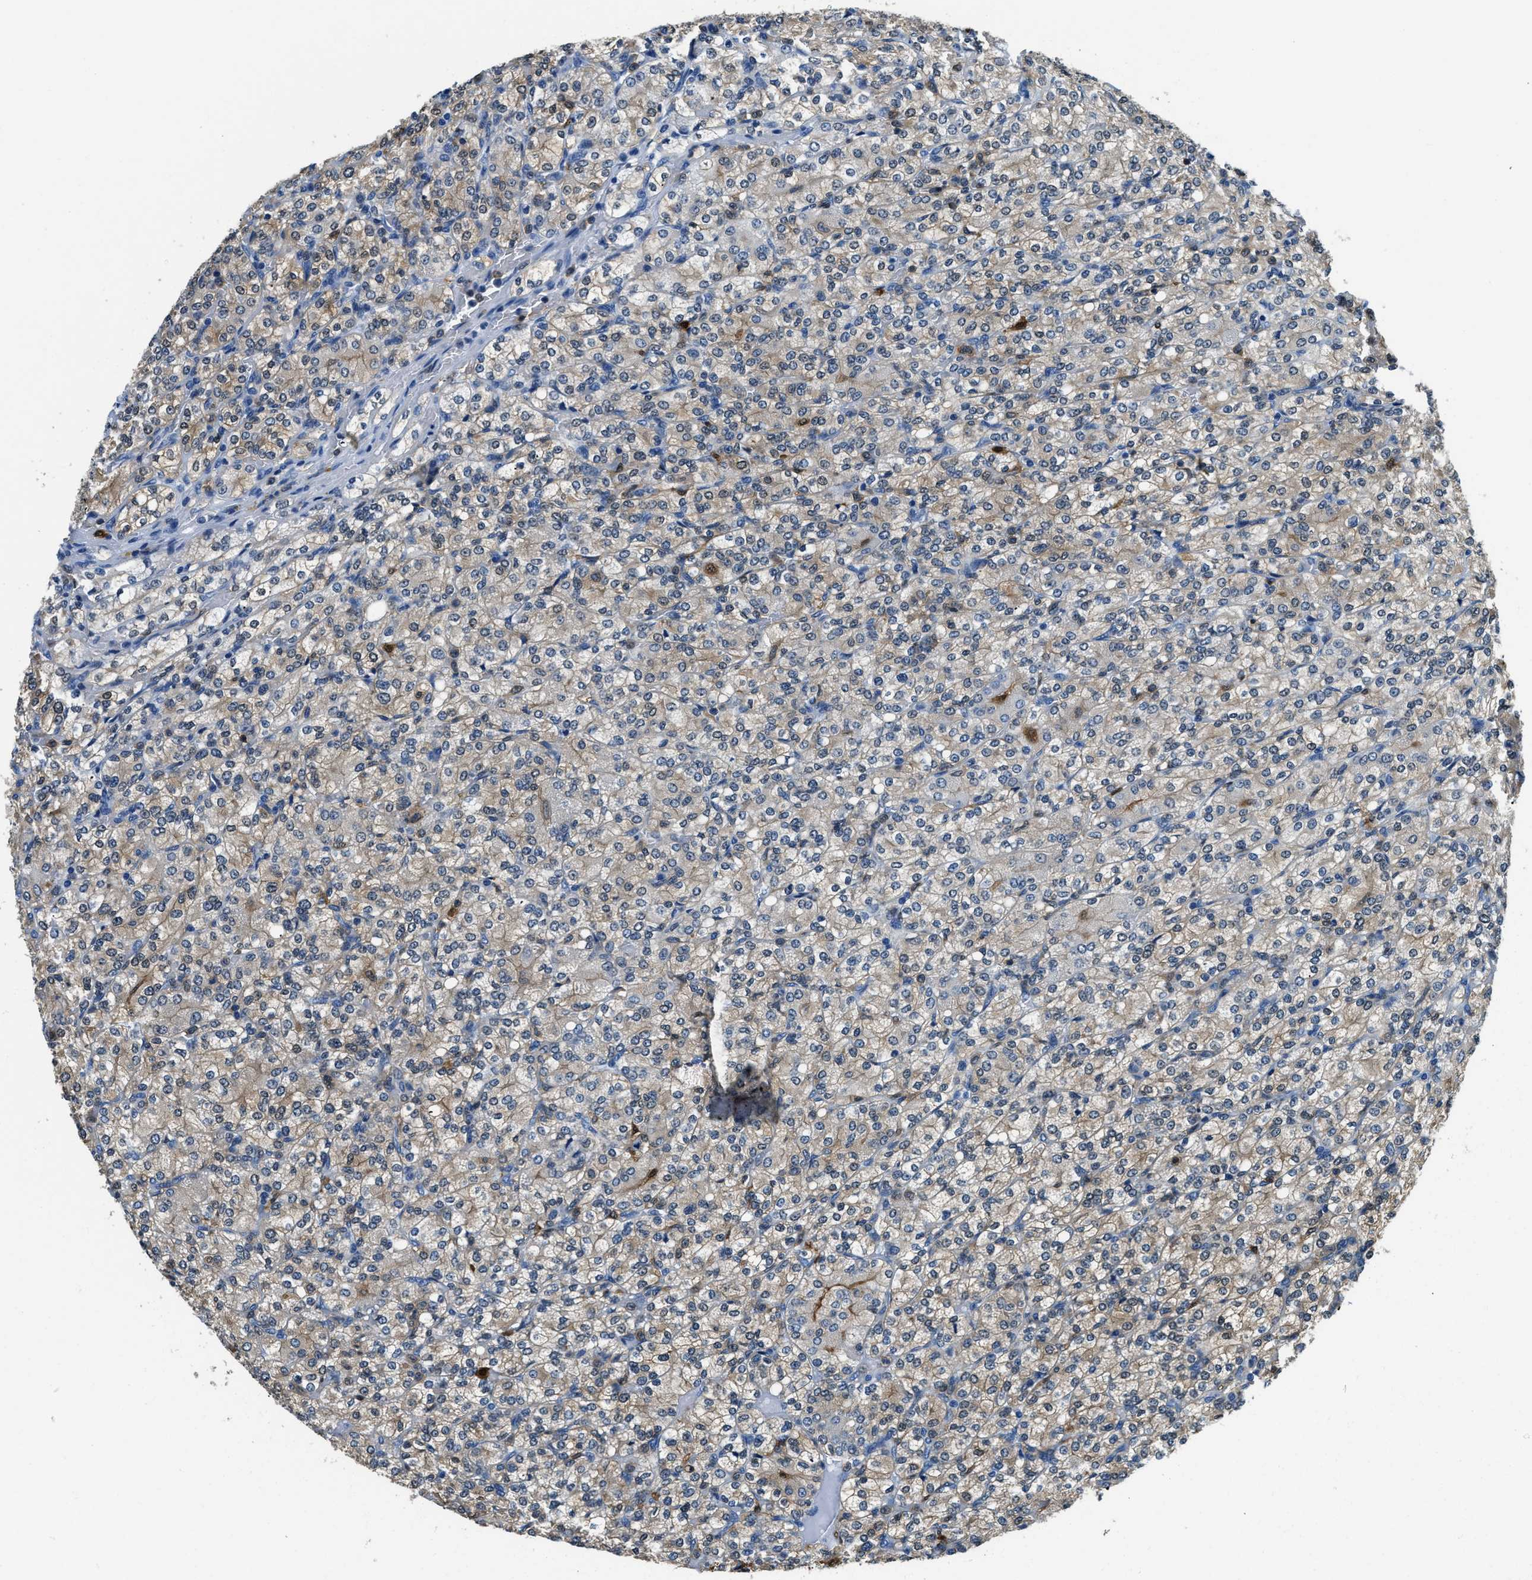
{"staining": {"intensity": "weak", "quantity": ">75%", "location": "cytoplasmic/membranous"}, "tissue": "renal cancer", "cell_type": "Tumor cells", "image_type": "cancer", "snomed": [{"axis": "morphology", "description": "Adenocarcinoma, NOS"}, {"axis": "topography", "description": "Kidney"}], "caption": "A brown stain labels weak cytoplasmic/membranous positivity of a protein in renal cancer tumor cells.", "gene": "CAPG", "patient": {"sex": "male", "age": 77}}